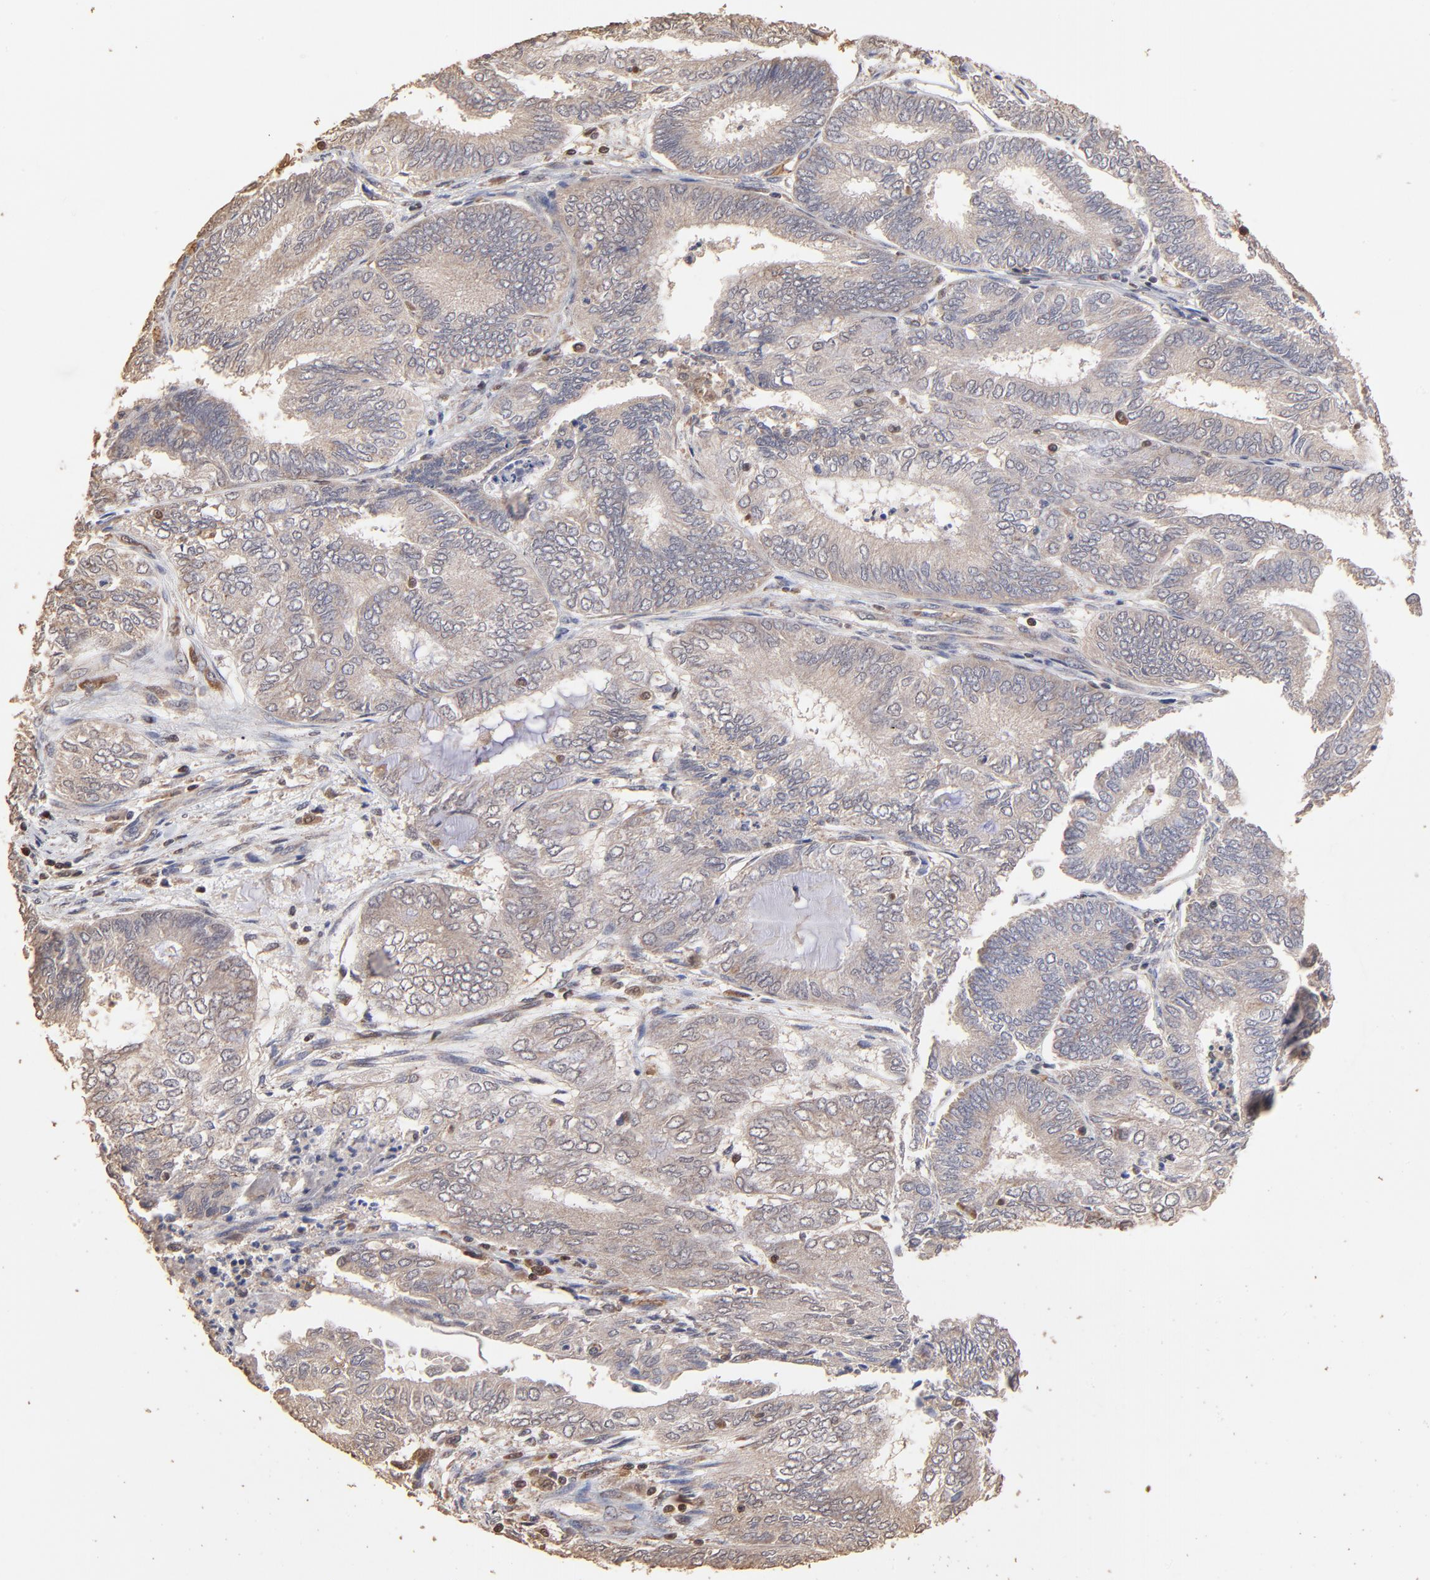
{"staining": {"intensity": "weak", "quantity": ">75%", "location": "cytoplasmic/membranous"}, "tissue": "endometrial cancer", "cell_type": "Tumor cells", "image_type": "cancer", "snomed": [{"axis": "morphology", "description": "Adenocarcinoma, NOS"}, {"axis": "topography", "description": "Endometrium"}], "caption": "Immunohistochemical staining of endometrial adenocarcinoma exhibits low levels of weak cytoplasmic/membranous staining in approximately >75% of tumor cells. (DAB (3,3'-diaminobenzidine) IHC with brightfield microscopy, high magnification).", "gene": "CASP1", "patient": {"sex": "female", "age": 59}}